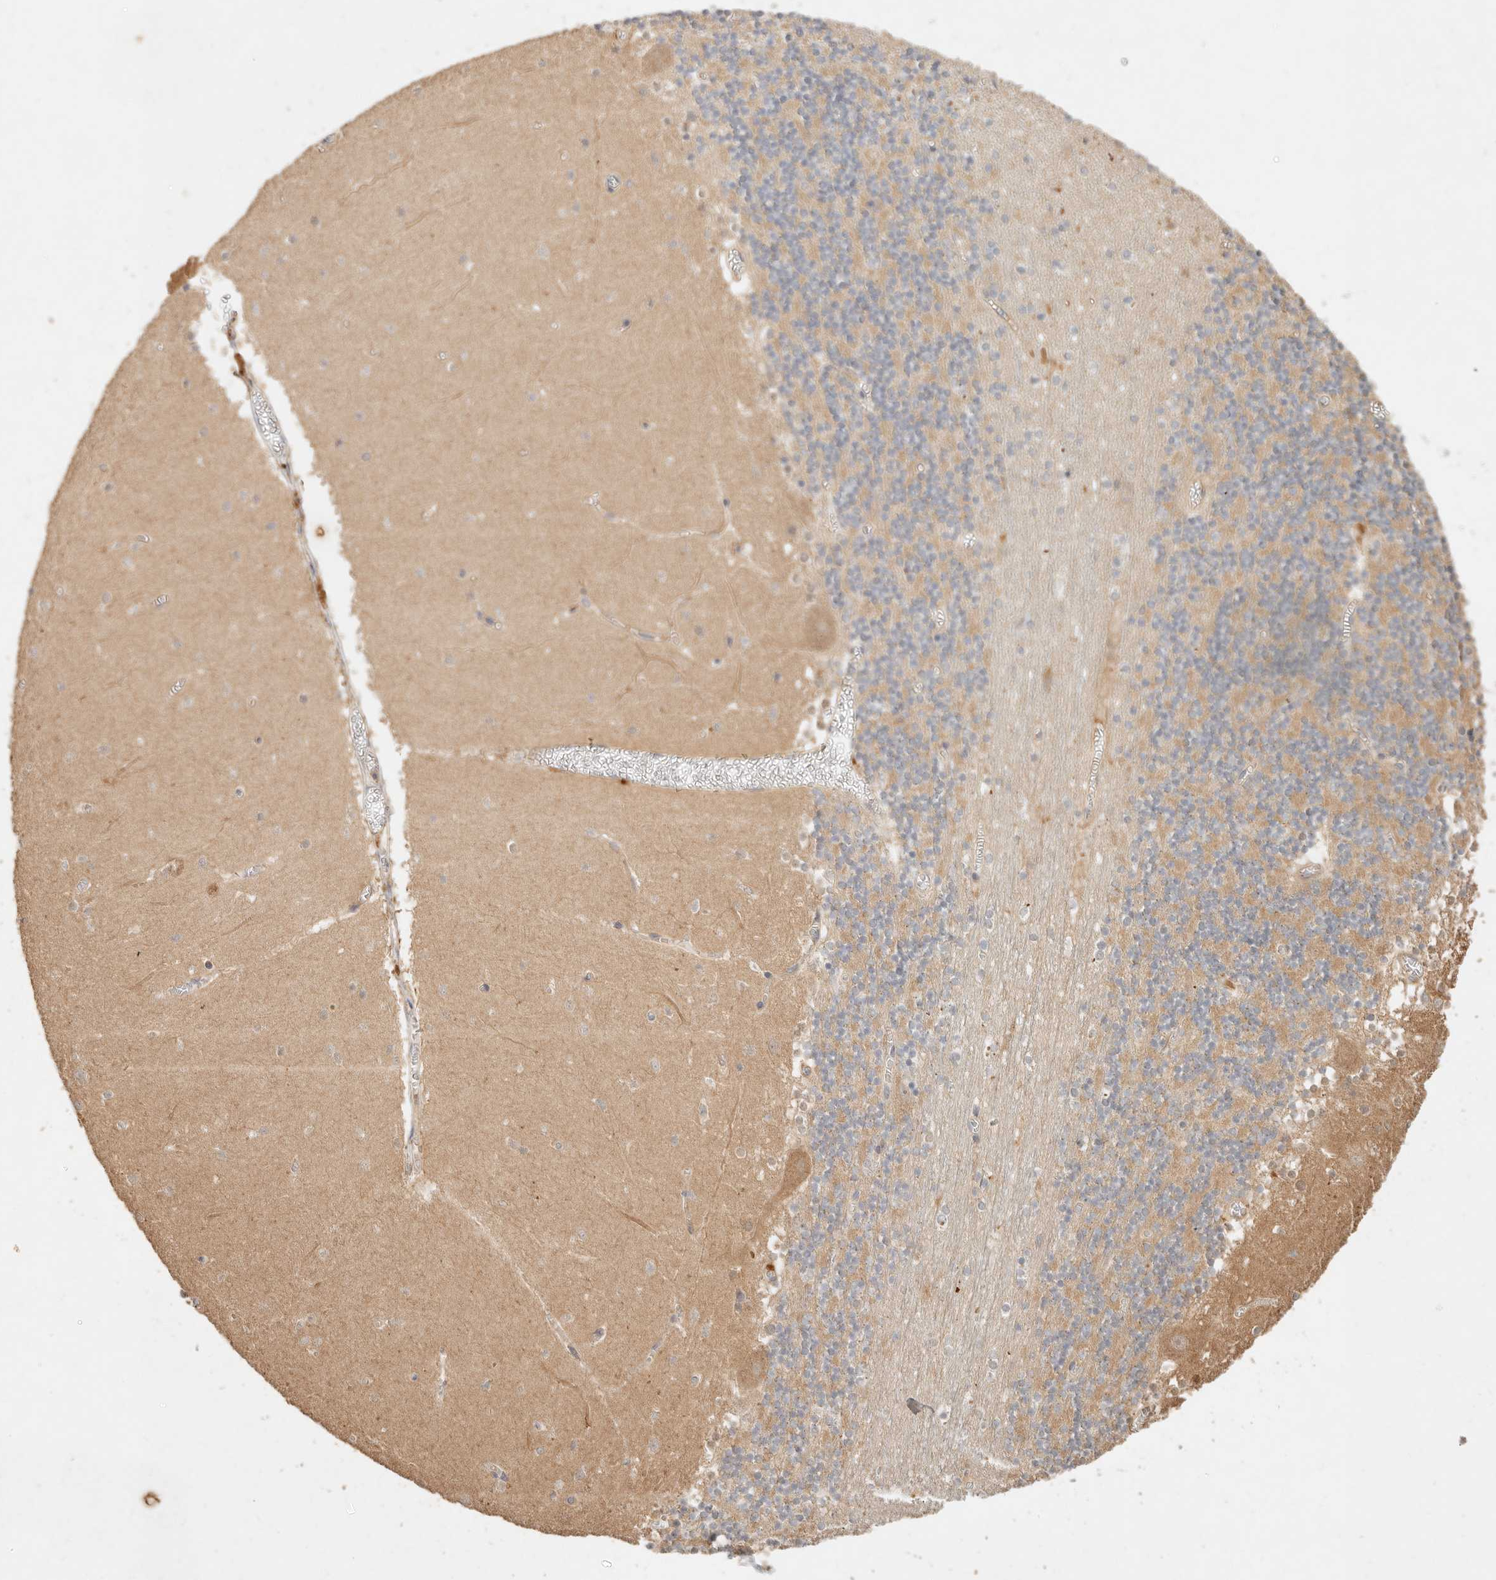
{"staining": {"intensity": "weak", "quantity": ">75%", "location": "cytoplasmic/membranous"}, "tissue": "cerebellum", "cell_type": "Cells in granular layer", "image_type": "normal", "snomed": [{"axis": "morphology", "description": "Normal tissue, NOS"}, {"axis": "topography", "description": "Cerebellum"}], "caption": "Weak cytoplasmic/membranous positivity for a protein is seen in about >75% of cells in granular layer of normal cerebellum using immunohistochemistry (IHC).", "gene": "HECTD3", "patient": {"sex": "female", "age": 28}}